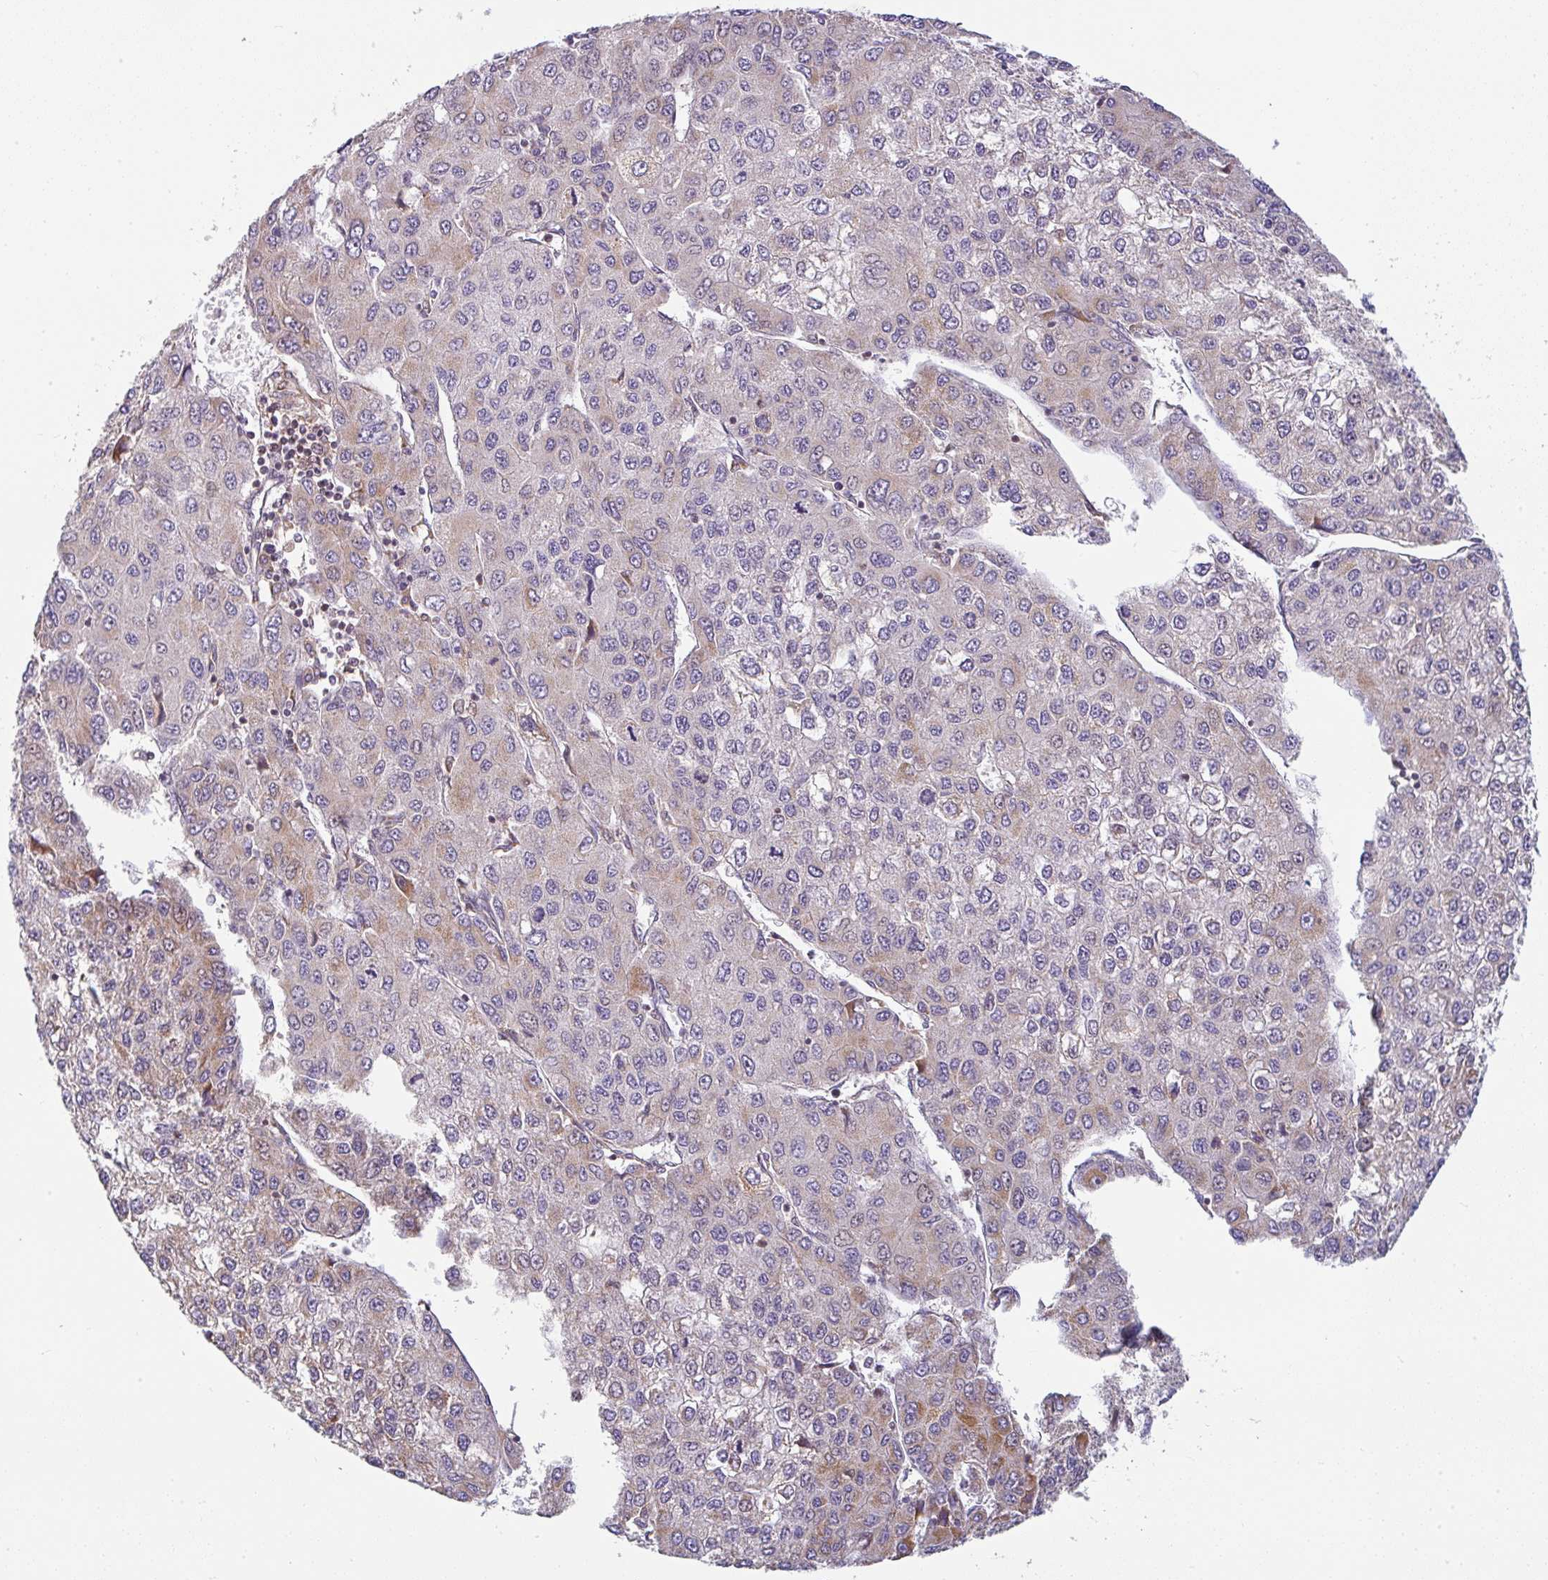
{"staining": {"intensity": "moderate", "quantity": "<25%", "location": "cytoplasmic/membranous"}, "tissue": "liver cancer", "cell_type": "Tumor cells", "image_type": "cancer", "snomed": [{"axis": "morphology", "description": "Carcinoma, Hepatocellular, NOS"}, {"axis": "topography", "description": "Liver"}], "caption": "A brown stain highlights moderate cytoplasmic/membranous expression of a protein in human liver cancer (hepatocellular carcinoma) tumor cells.", "gene": "MOB1A", "patient": {"sex": "female", "age": 66}}